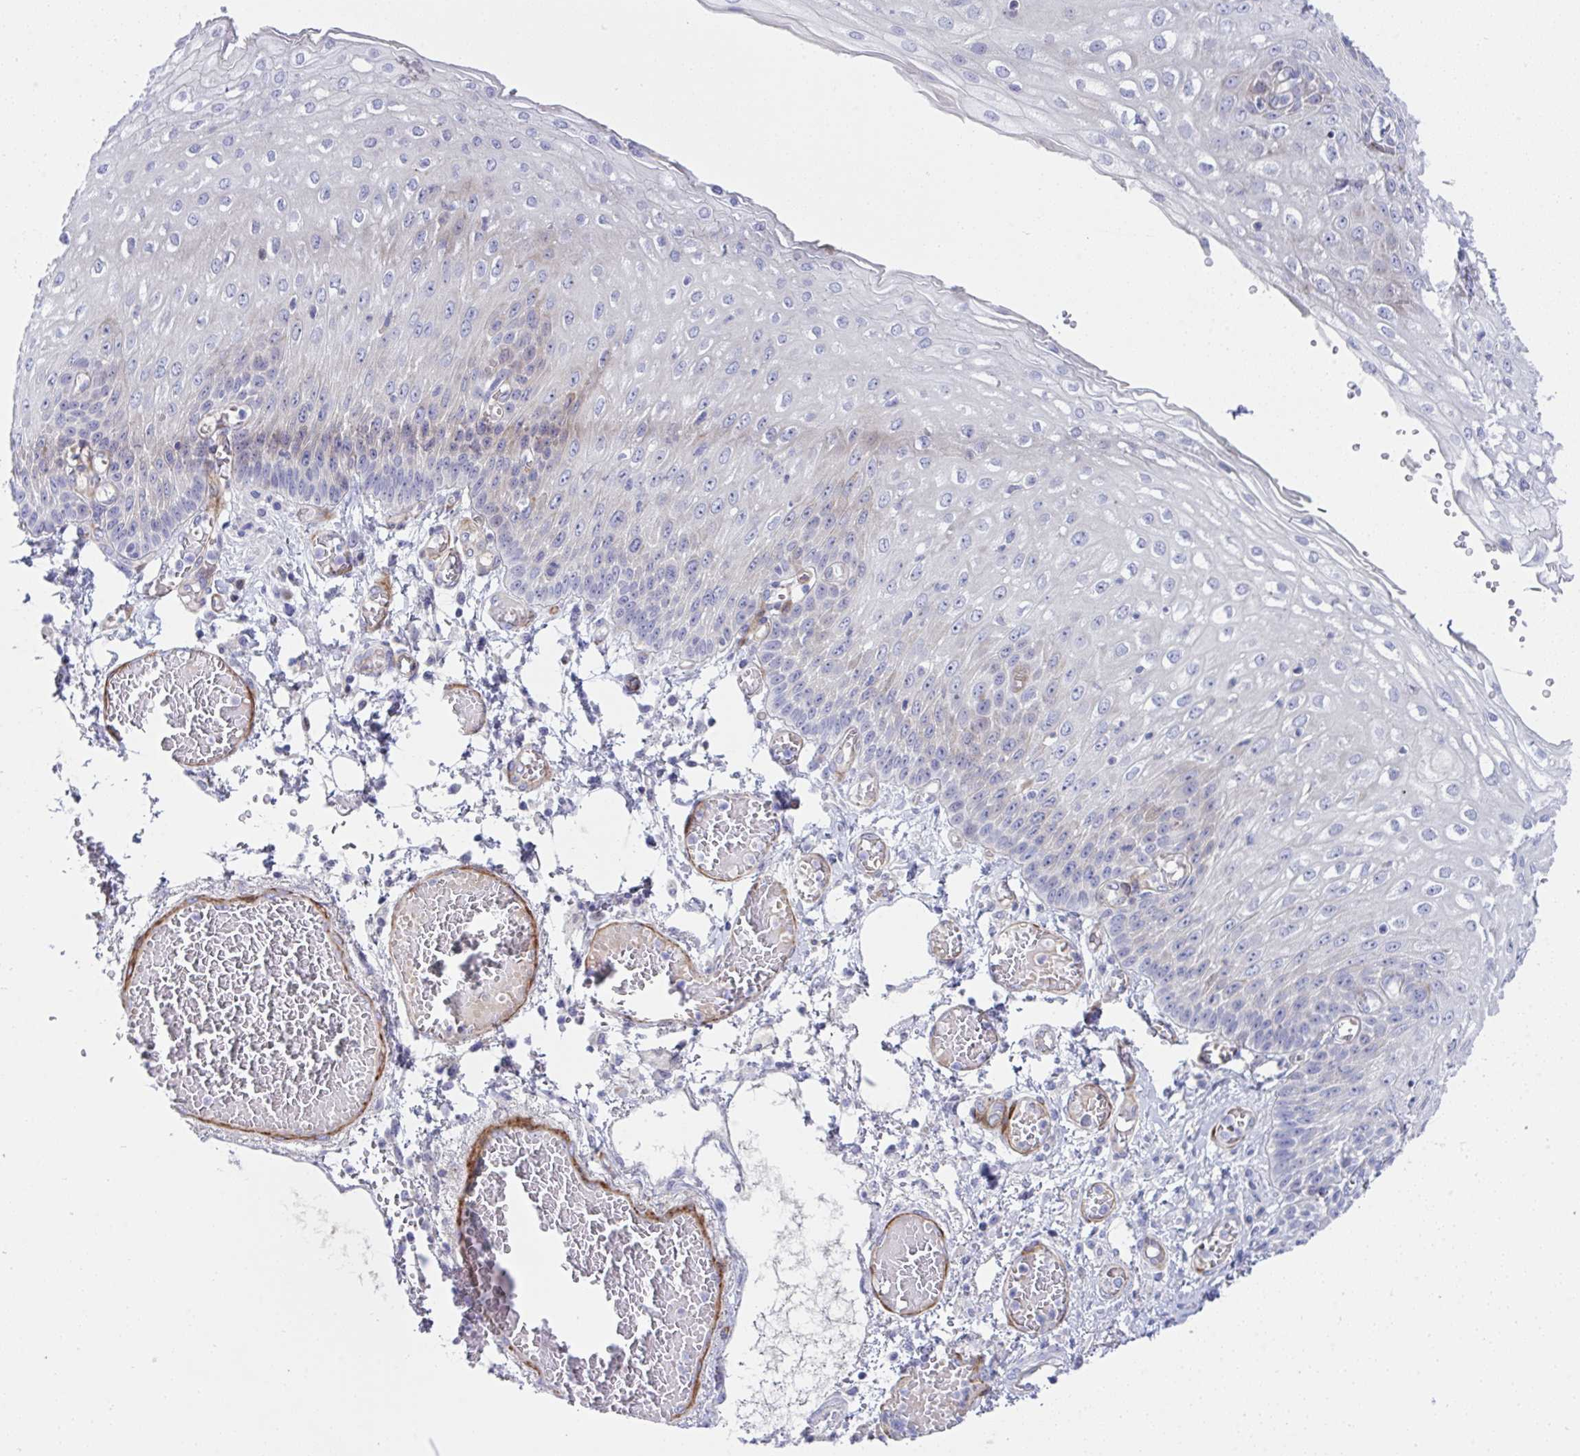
{"staining": {"intensity": "moderate", "quantity": "25%-75%", "location": "cytoplasmic/membranous"}, "tissue": "esophagus", "cell_type": "Squamous epithelial cells", "image_type": "normal", "snomed": [{"axis": "morphology", "description": "Normal tissue, NOS"}, {"axis": "morphology", "description": "Adenocarcinoma, NOS"}, {"axis": "topography", "description": "Esophagus"}], "caption": "Moderate cytoplasmic/membranous staining for a protein is appreciated in about 25%-75% of squamous epithelial cells of unremarkable esophagus using IHC.", "gene": "ZNF713", "patient": {"sex": "male", "age": 81}}